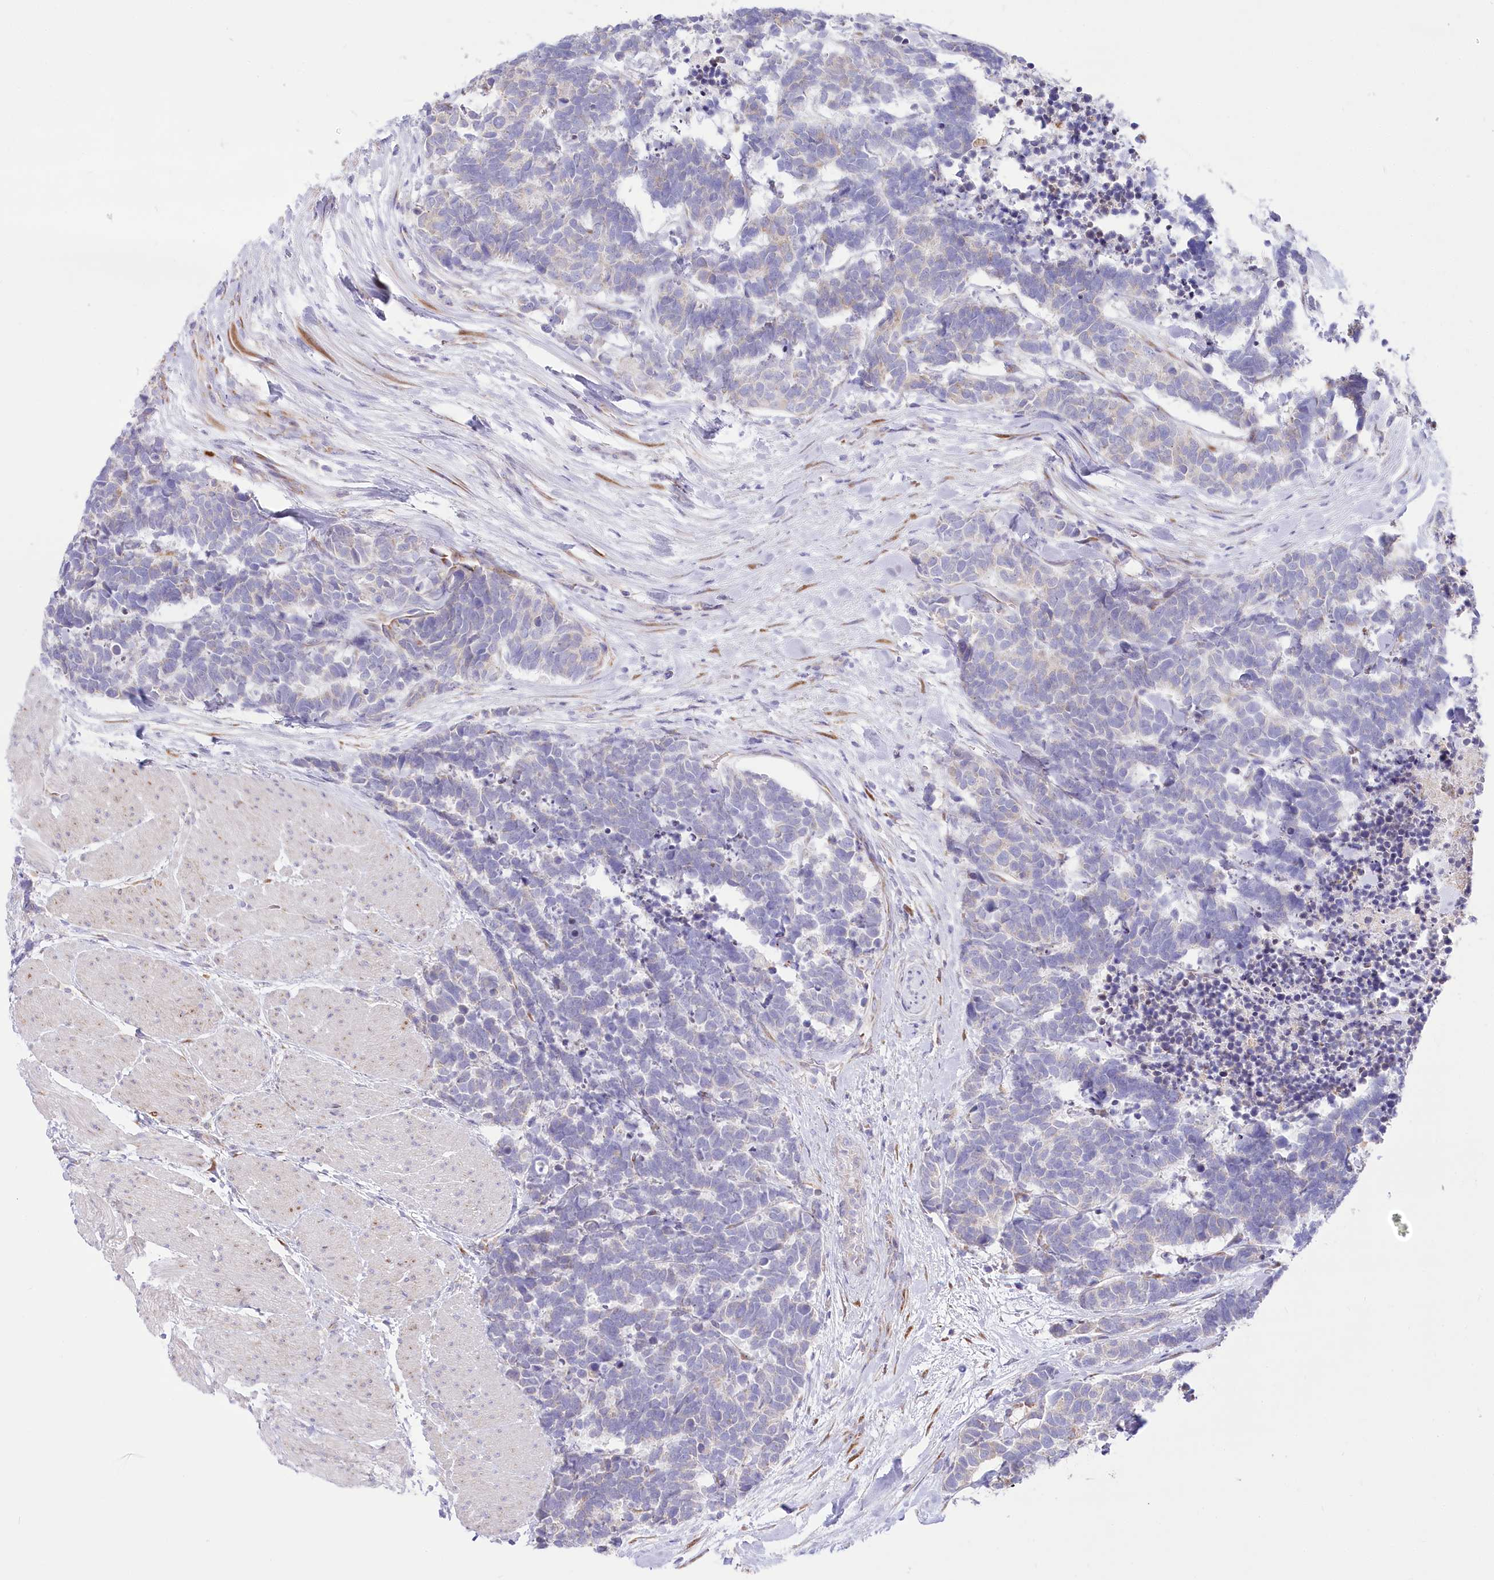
{"staining": {"intensity": "negative", "quantity": "none", "location": "none"}, "tissue": "carcinoid", "cell_type": "Tumor cells", "image_type": "cancer", "snomed": [{"axis": "morphology", "description": "Carcinoma, NOS"}, {"axis": "morphology", "description": "Carcinoid, malignant, NOS"}, {"axis": "topography", "description": "Urinary bladder"}], "caption": "Immunohistochemical staining of carcinoid displays no significant expression in tumor cells.", "gene": "STT3B", "patient": {"sex": "male", "age": 57}}